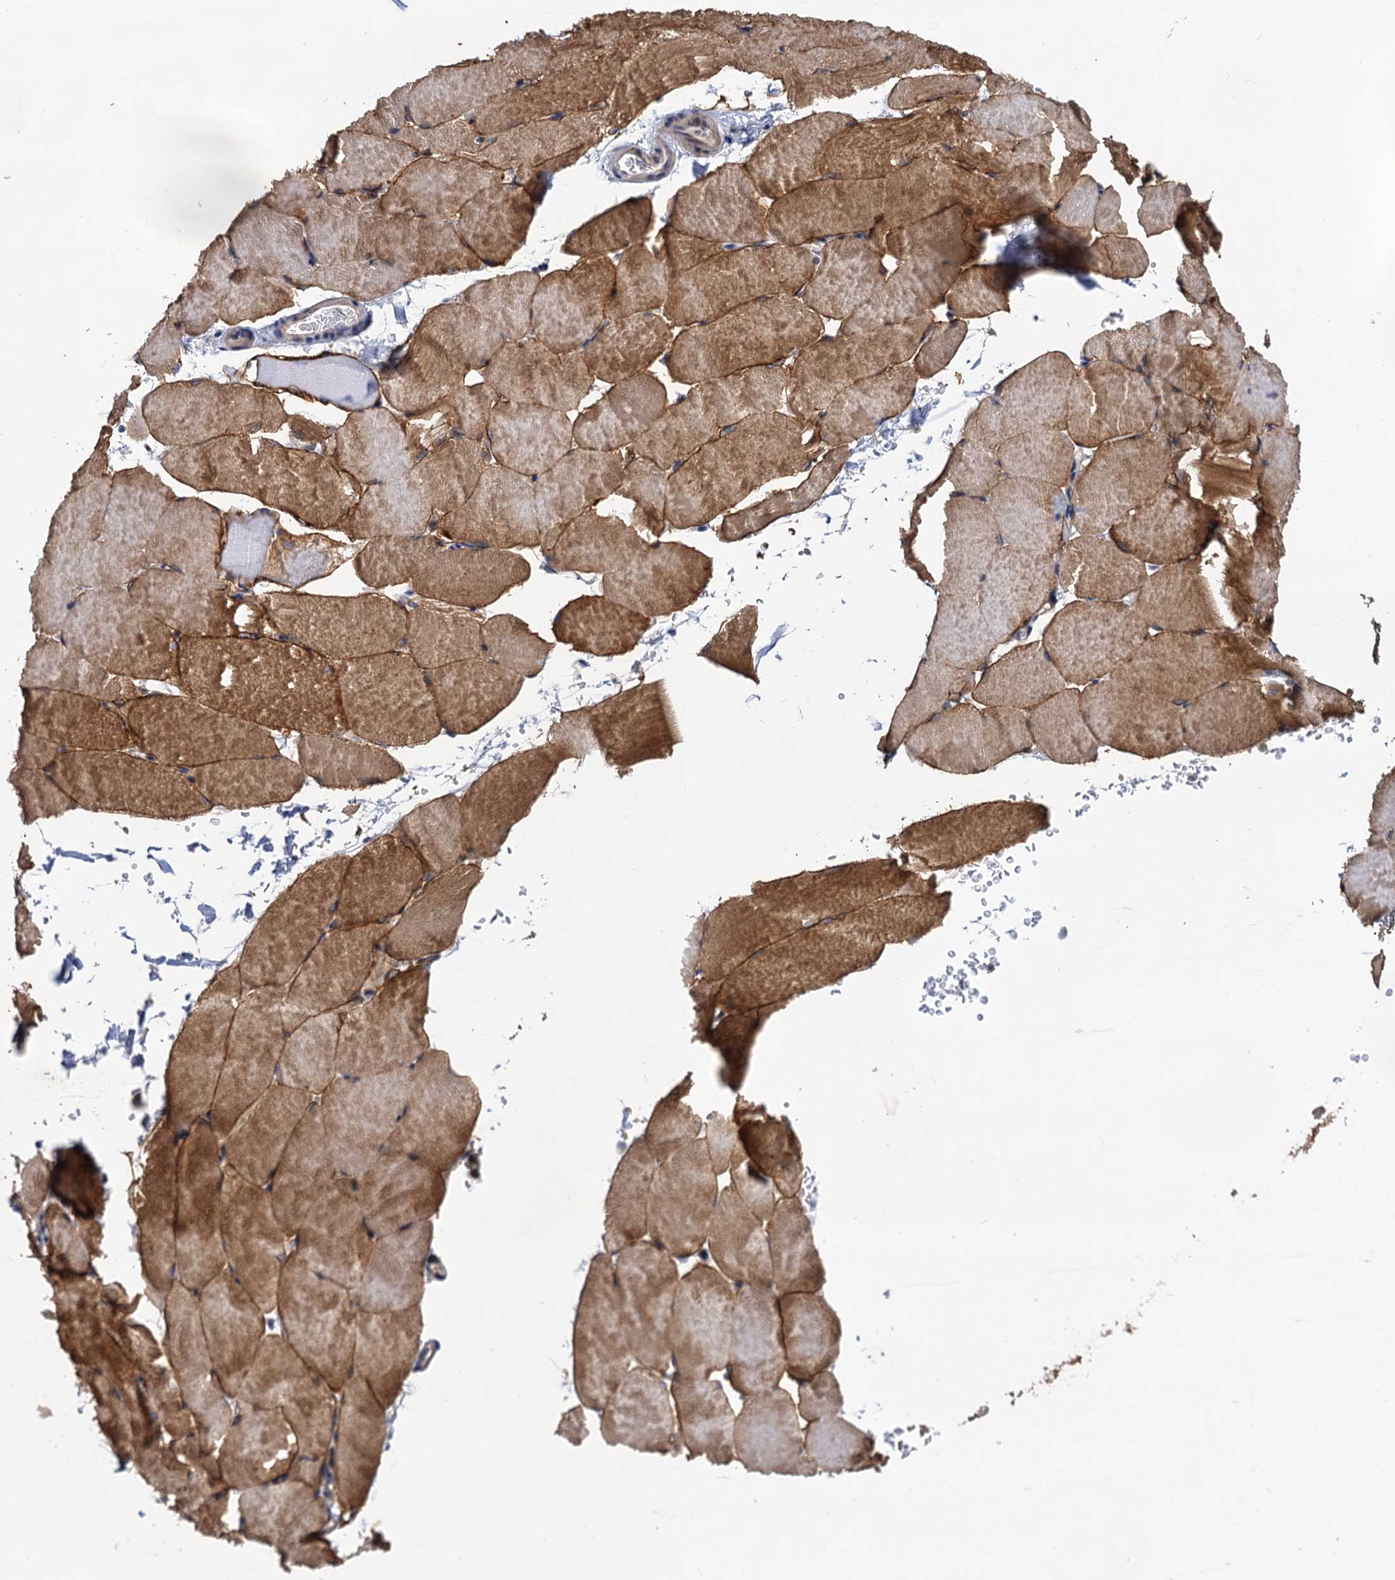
{"staining": {"intensity": "moderate", "quantity": "25%-75%", "location": "cytoplasmic/membranous"}, "tissue": "skeletal muscle", "cell_type": "Myocytes", "image_type": "normal", "snomed": [{"axis": "morphology", "description": "Normal tissue, NOS"}, {"axis": "topography", "description": "Skeletal muscle"}, {"axis": "topography", "description": "Parathyroid gland"}], "caption": "Human skeletal muscle stained with a protein marker displays moderate staining in myocytes.", "gene": "TMEM39B", "patient": {"sex": "female", "age": 37}}